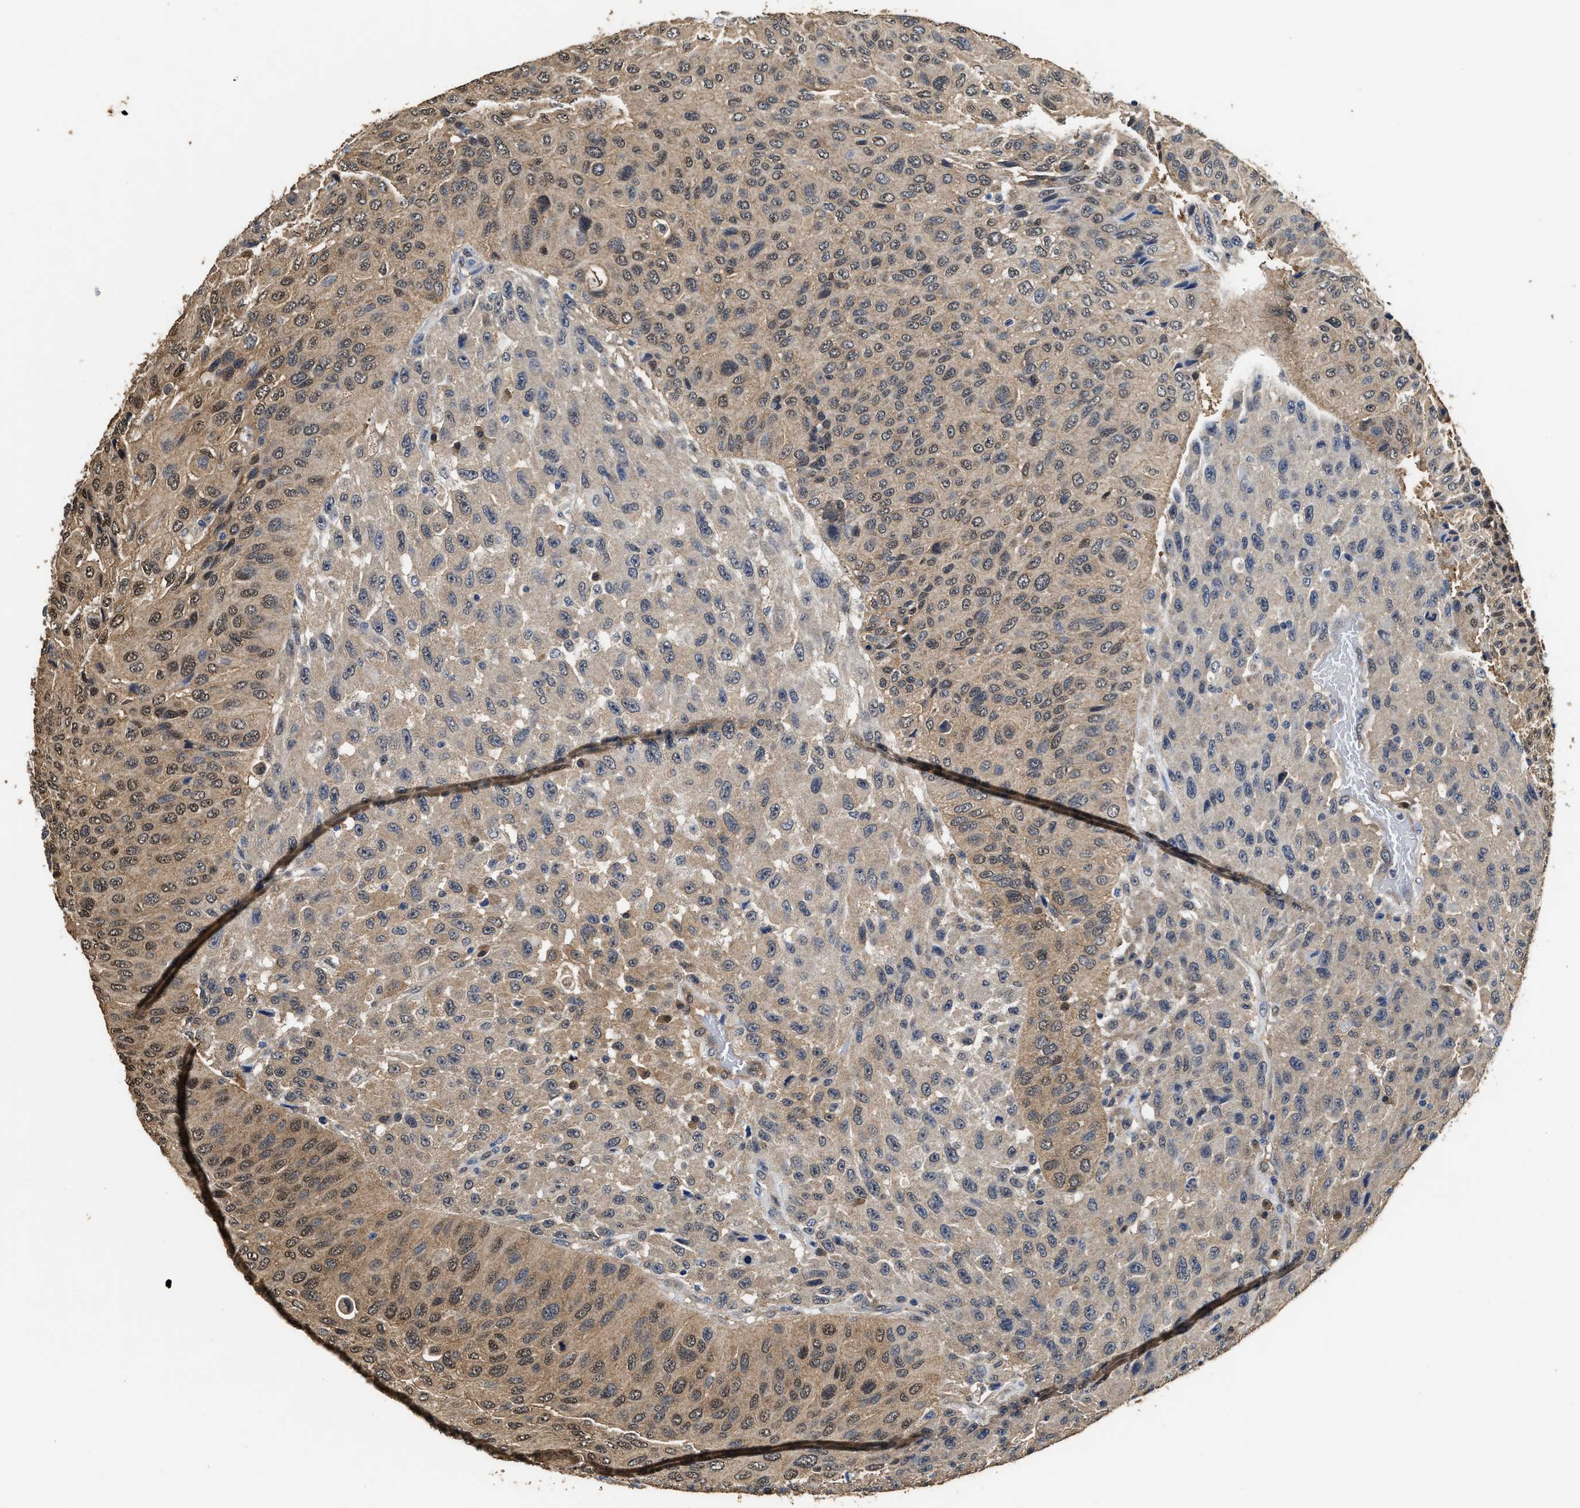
{"staining": {"intensity": "moderate", "quantity": ">75%", "location": "cytoplasmic/membranous,nuclear"}, "tissue": "urothelial cancer", "cell_type": "Tumor cells", "image_type": "cancer", "snomed": [{"axis": "morphology", "description": "Urothelial carcinoma, High grade"}, {"axis": "topography", "description": "Urinary bladder"}], "caption": "There is medium levels of moderate cytoplasmic/membranous and nuclear expression in tumor cells of urothelial cancer, as demonstrated by immunohistochemical staining (brown color).", "gene": "YWHAE", "patient": {"sex": "male", "age": 66}}